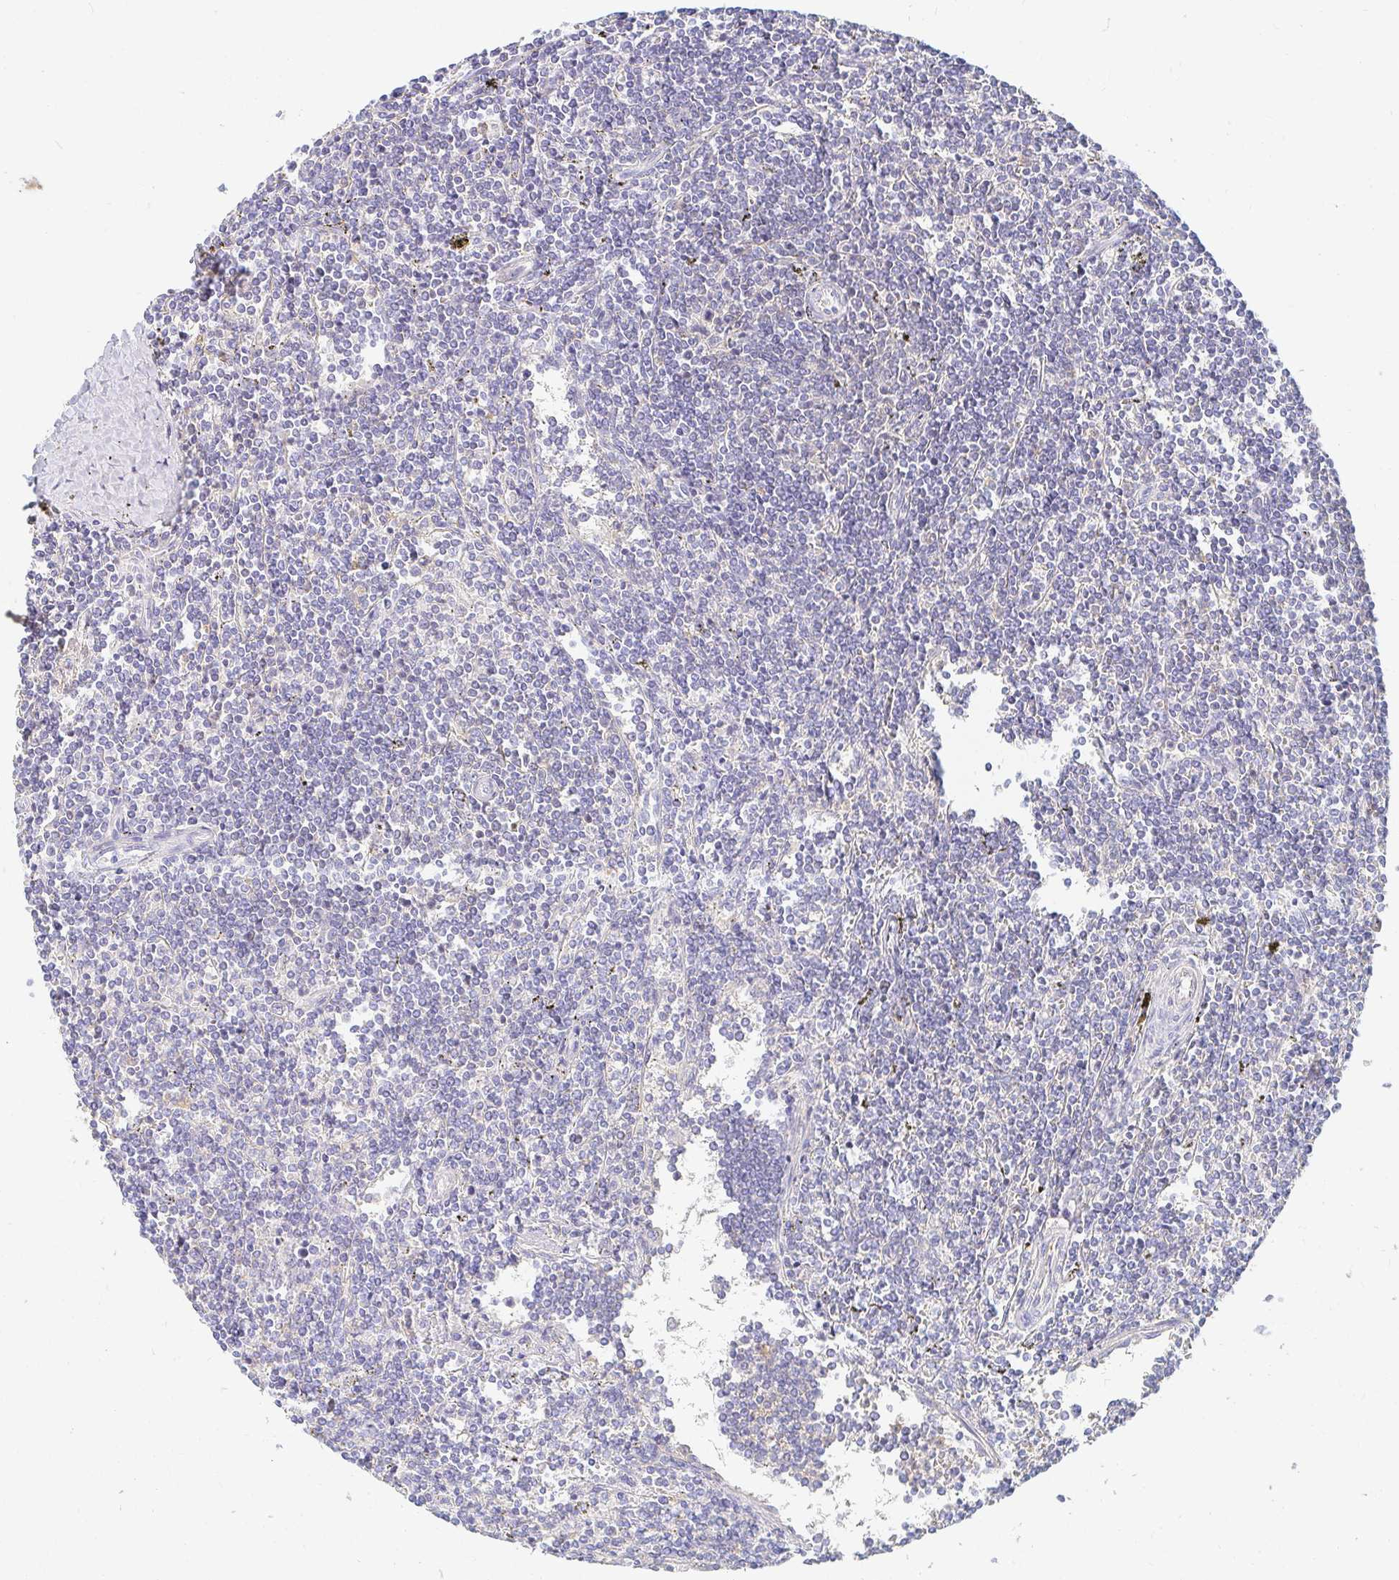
{"staining": {"intensity": "negative", "quantity": "none", "location": "none"}, "tissue": "lymphoma", "cell_type": "Tumor cells", "image_type": "cancer", "snomed": [{"axis": "morphology", "description": "Malignant lymphoma, non-Hodgkin's type, Low grade"}, {"axis": "topography", "description": "Spleen"}], "caption": "Malignant lymphoma, non-Hodgkin's type (low-grade) stained for a protein using immunohistochemistry displays no expression tumor cells.", "gene": "TSPAN19", "patient": {"sex": "male", "age": 78}}